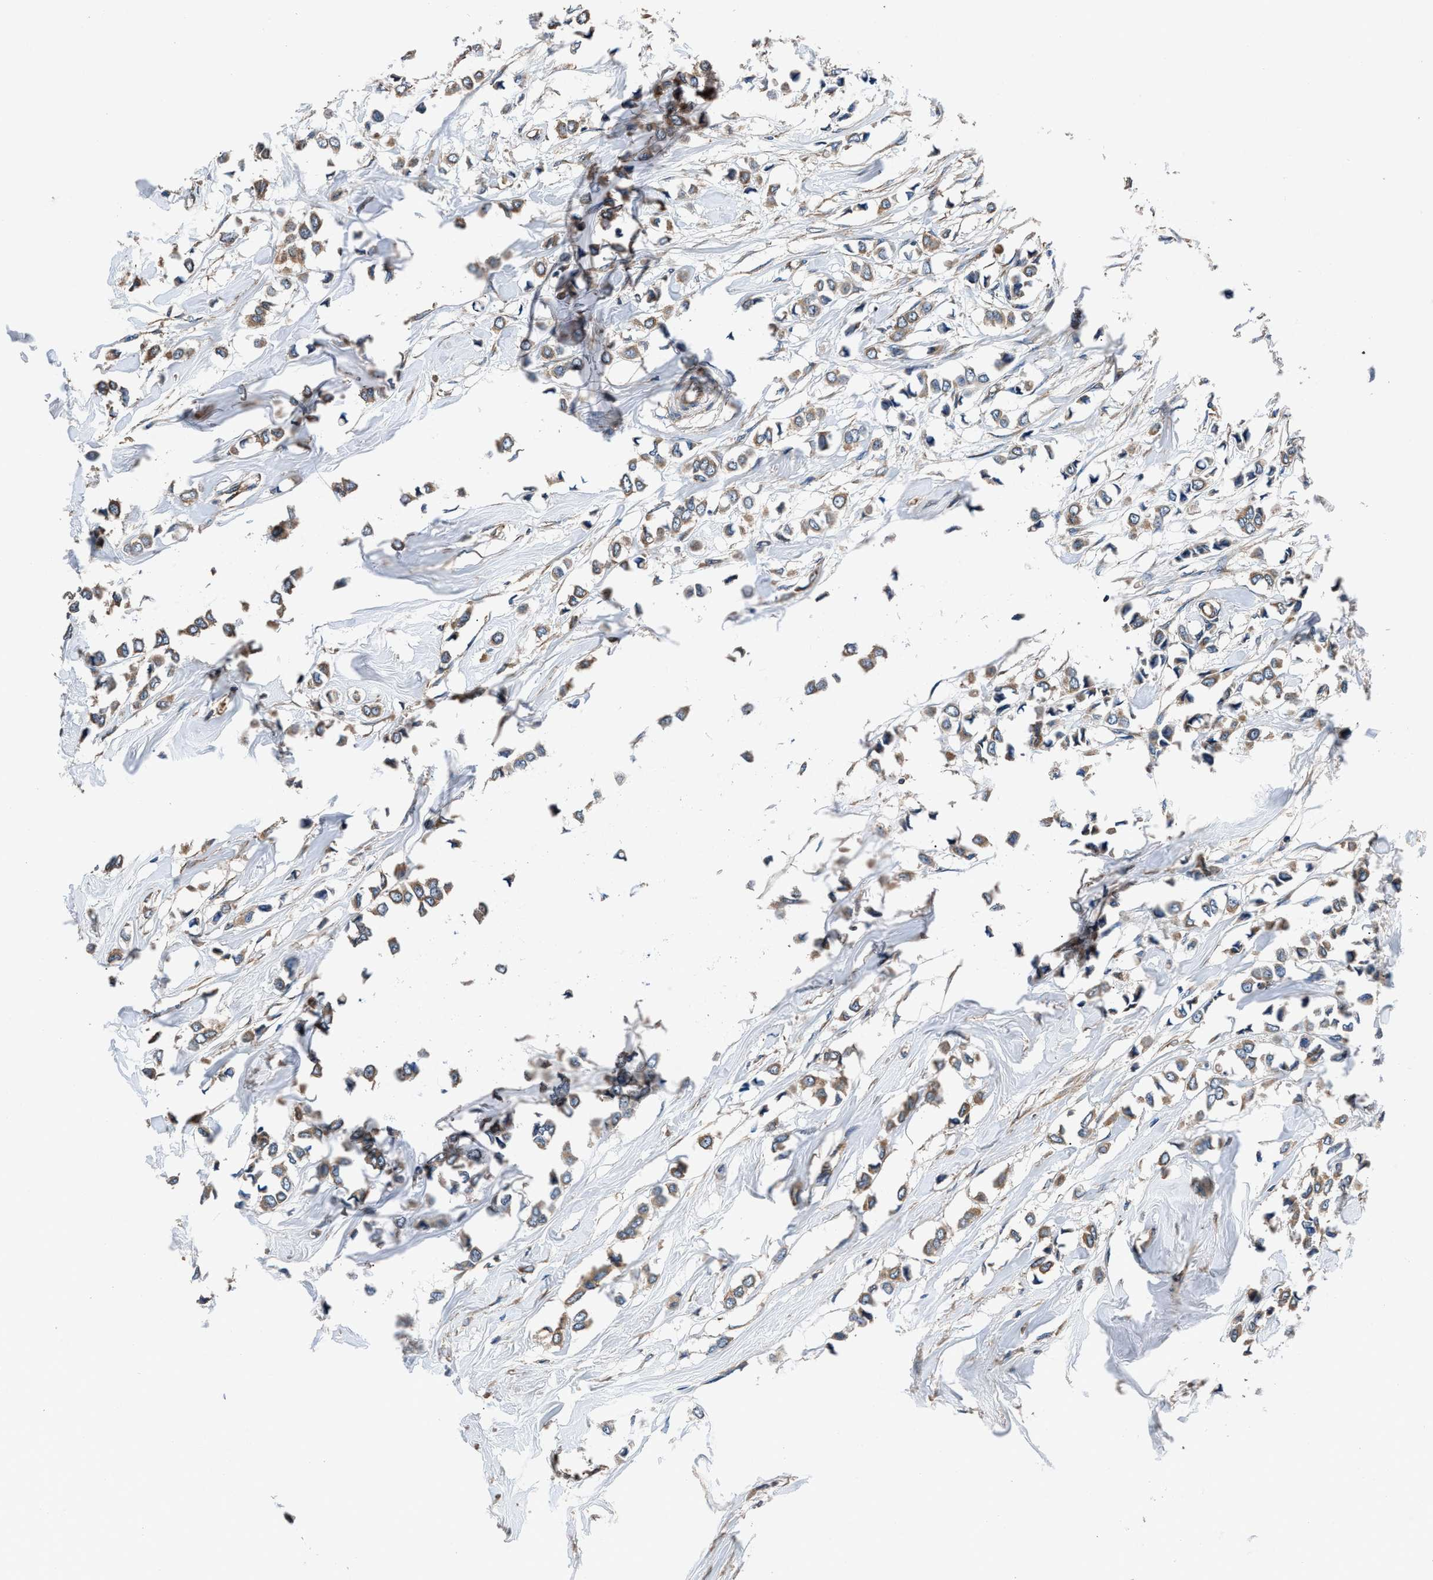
{"staining": {"intensity": "weak", "quantity": ">75%", "location": "cytoplasmic/membranous"}, "tissue": "breast cancer", "cell_type": "Tumor cells", "image_type": "cancer", "snomed": [{"axis": "morphology", "description": "Lobular carcinoma"}, {"axis": "topography", "description": "Breast"}], "caption": "Breast cancer tissue demonstrates weak cytoplasmic/membranous positivity in approximately >75% of tumor cells, visualized by immunohistochemistry. (DAB = brown stain, brightfield microscopy at high magnification).", "gene": "DHRS7B", "patient": {"sex": "female", "age": 51}}